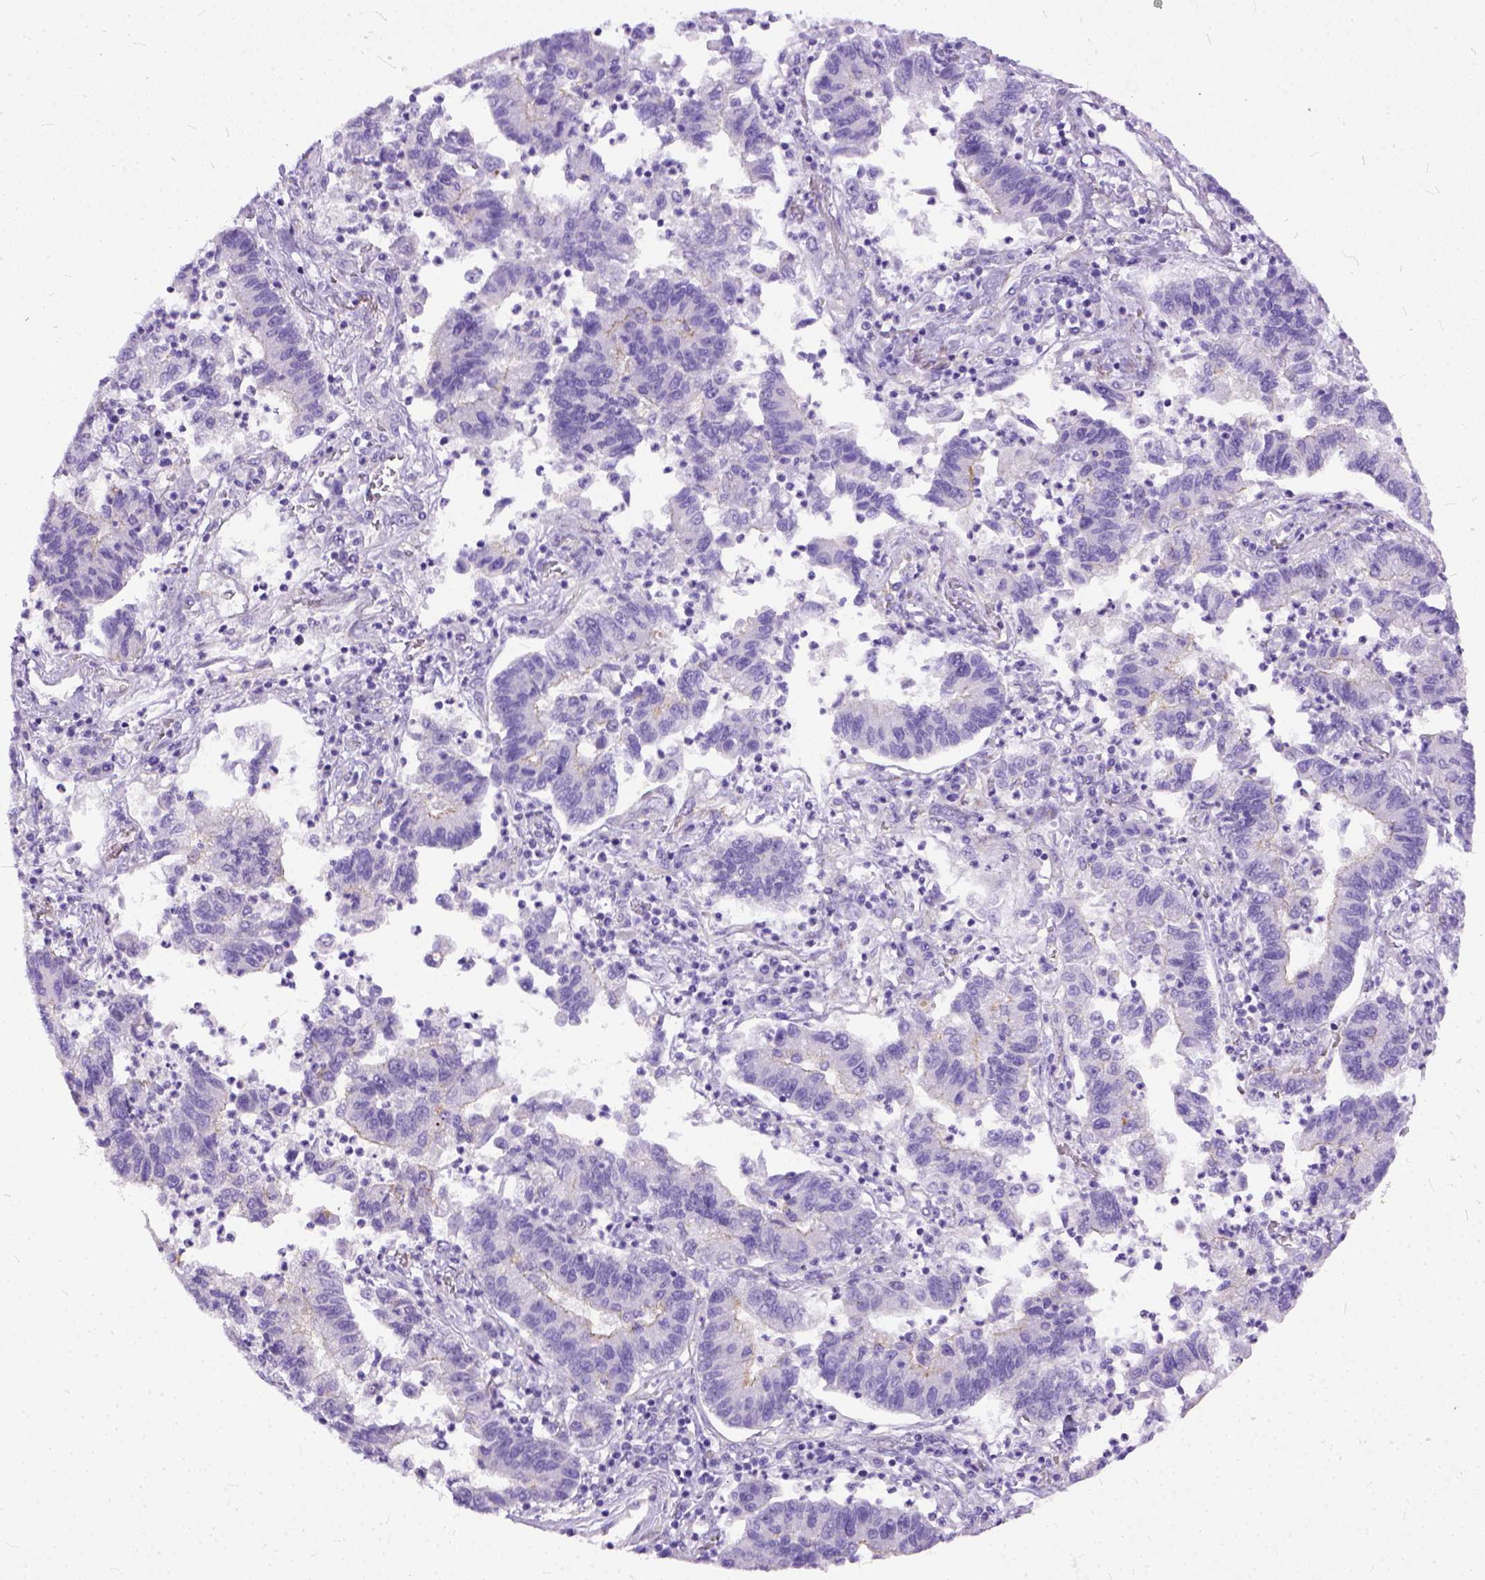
{"staining": {"intensity": "negative", "quantity": "none", "location": "none"}, "tissue": "lung cancer", "cell_type": "Tumor cells", "image_type": "cancer", "snomed": [{"axis": "morphology", "description": "Adenocarcinoma, NOS"}, {"axis": "topography", "description": "Lung"}], "caption": "This is a image of immunohistochemistry staining of lung cancer, which shows no positivity in tumor cells.", "gene": "ADGRF1", "patient": {"sex": "female", "age": 57}}